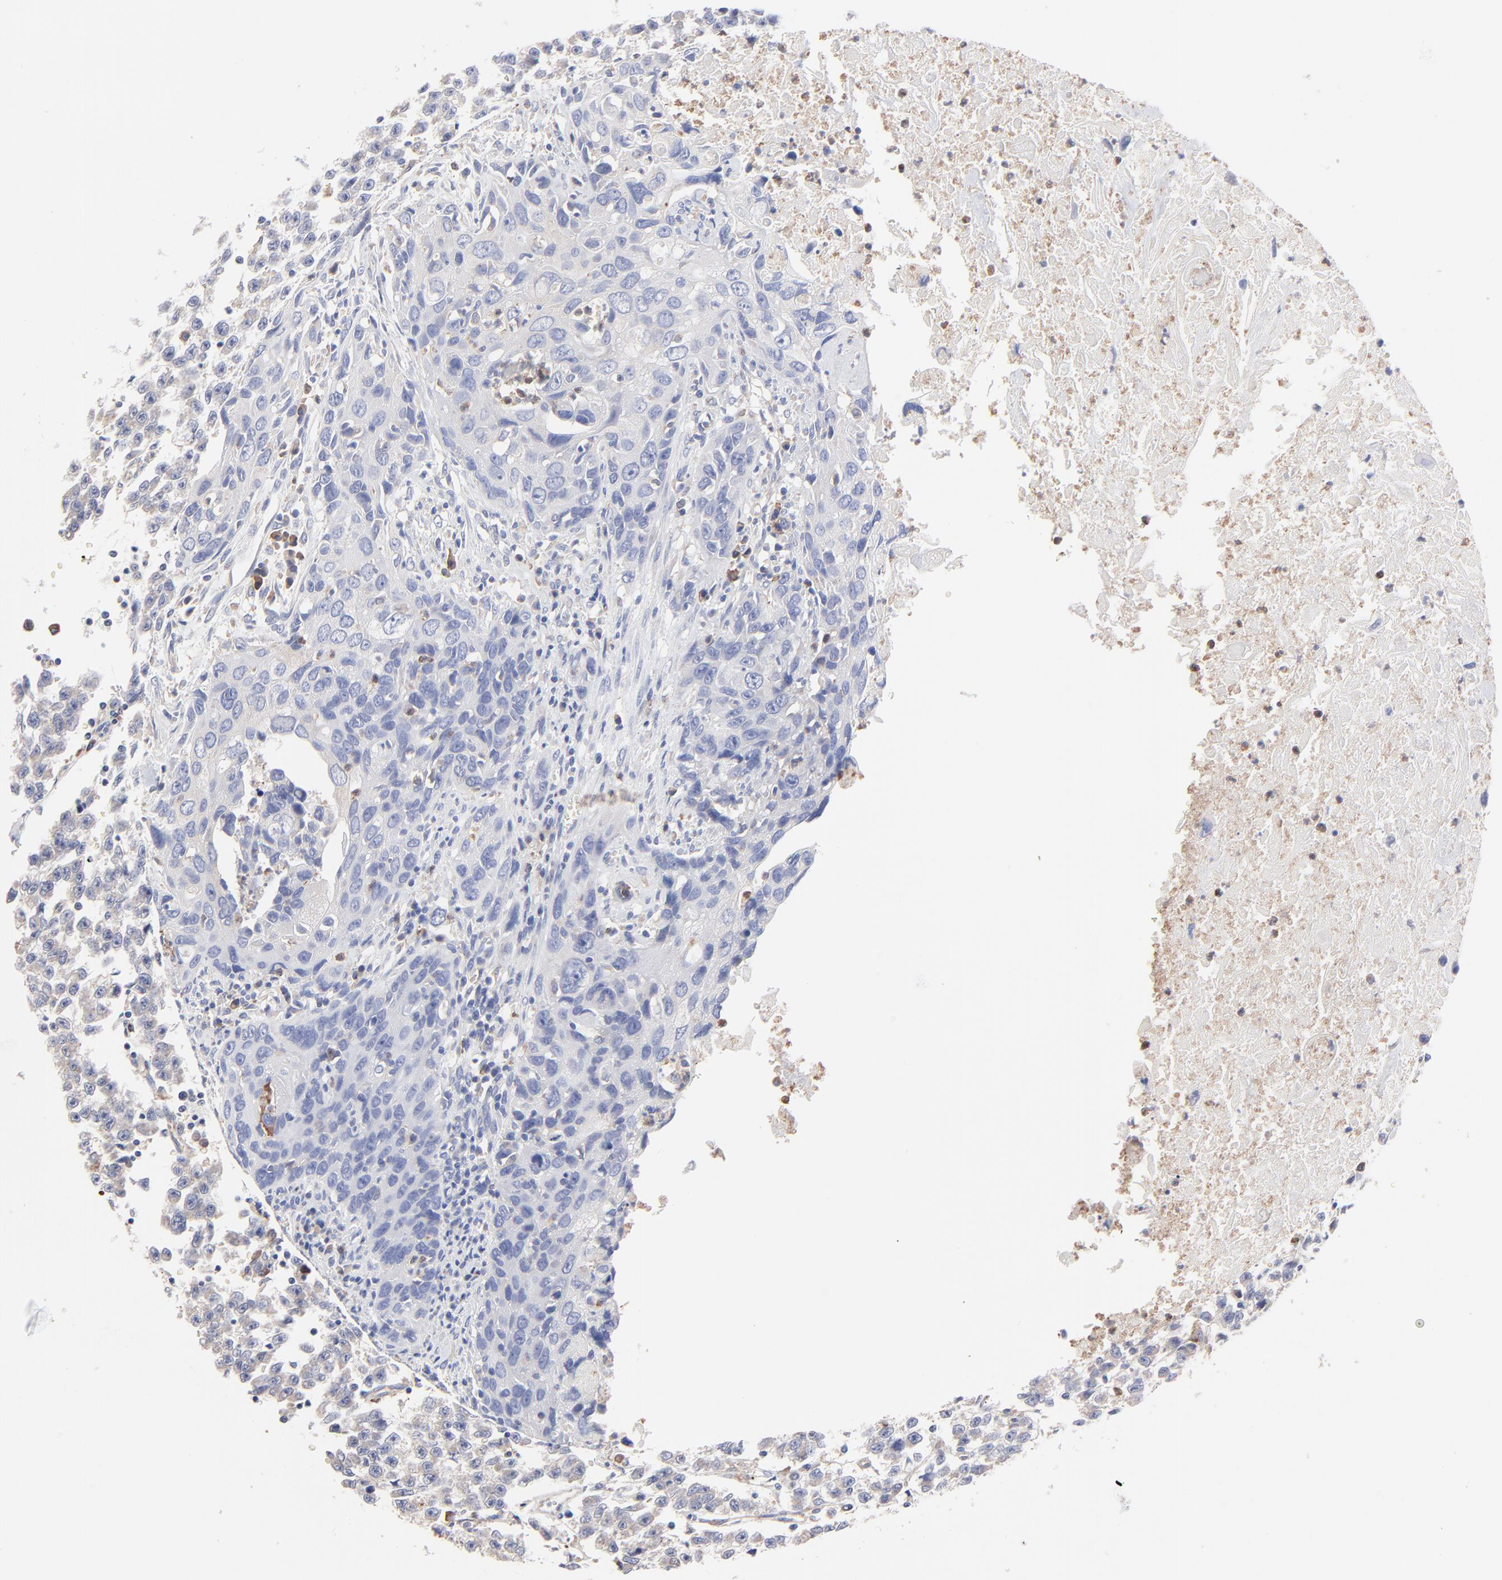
{"staining": {"intensity": "weak", "quantity": "25%-75%", "location": "cytoplasmic/membranous"}, "tissue": "urothelial cancer", "cell_type": "Tumor cells", "image_type": "cancer", "snomed": [{"axis": "morphology", "description": "Urothelial carcinoma, High grade"}, {"axis": "topography", "description": "Urinary bladder"}], "caption": "The immunohistochemical stain highlights weak cytoplasmic/membranous positivity in tumor cells of urothelial carcinoma (high-grade) tissue.", "gene": "PPFIBP2", "patient": {"sex": "male", "age": 71}}